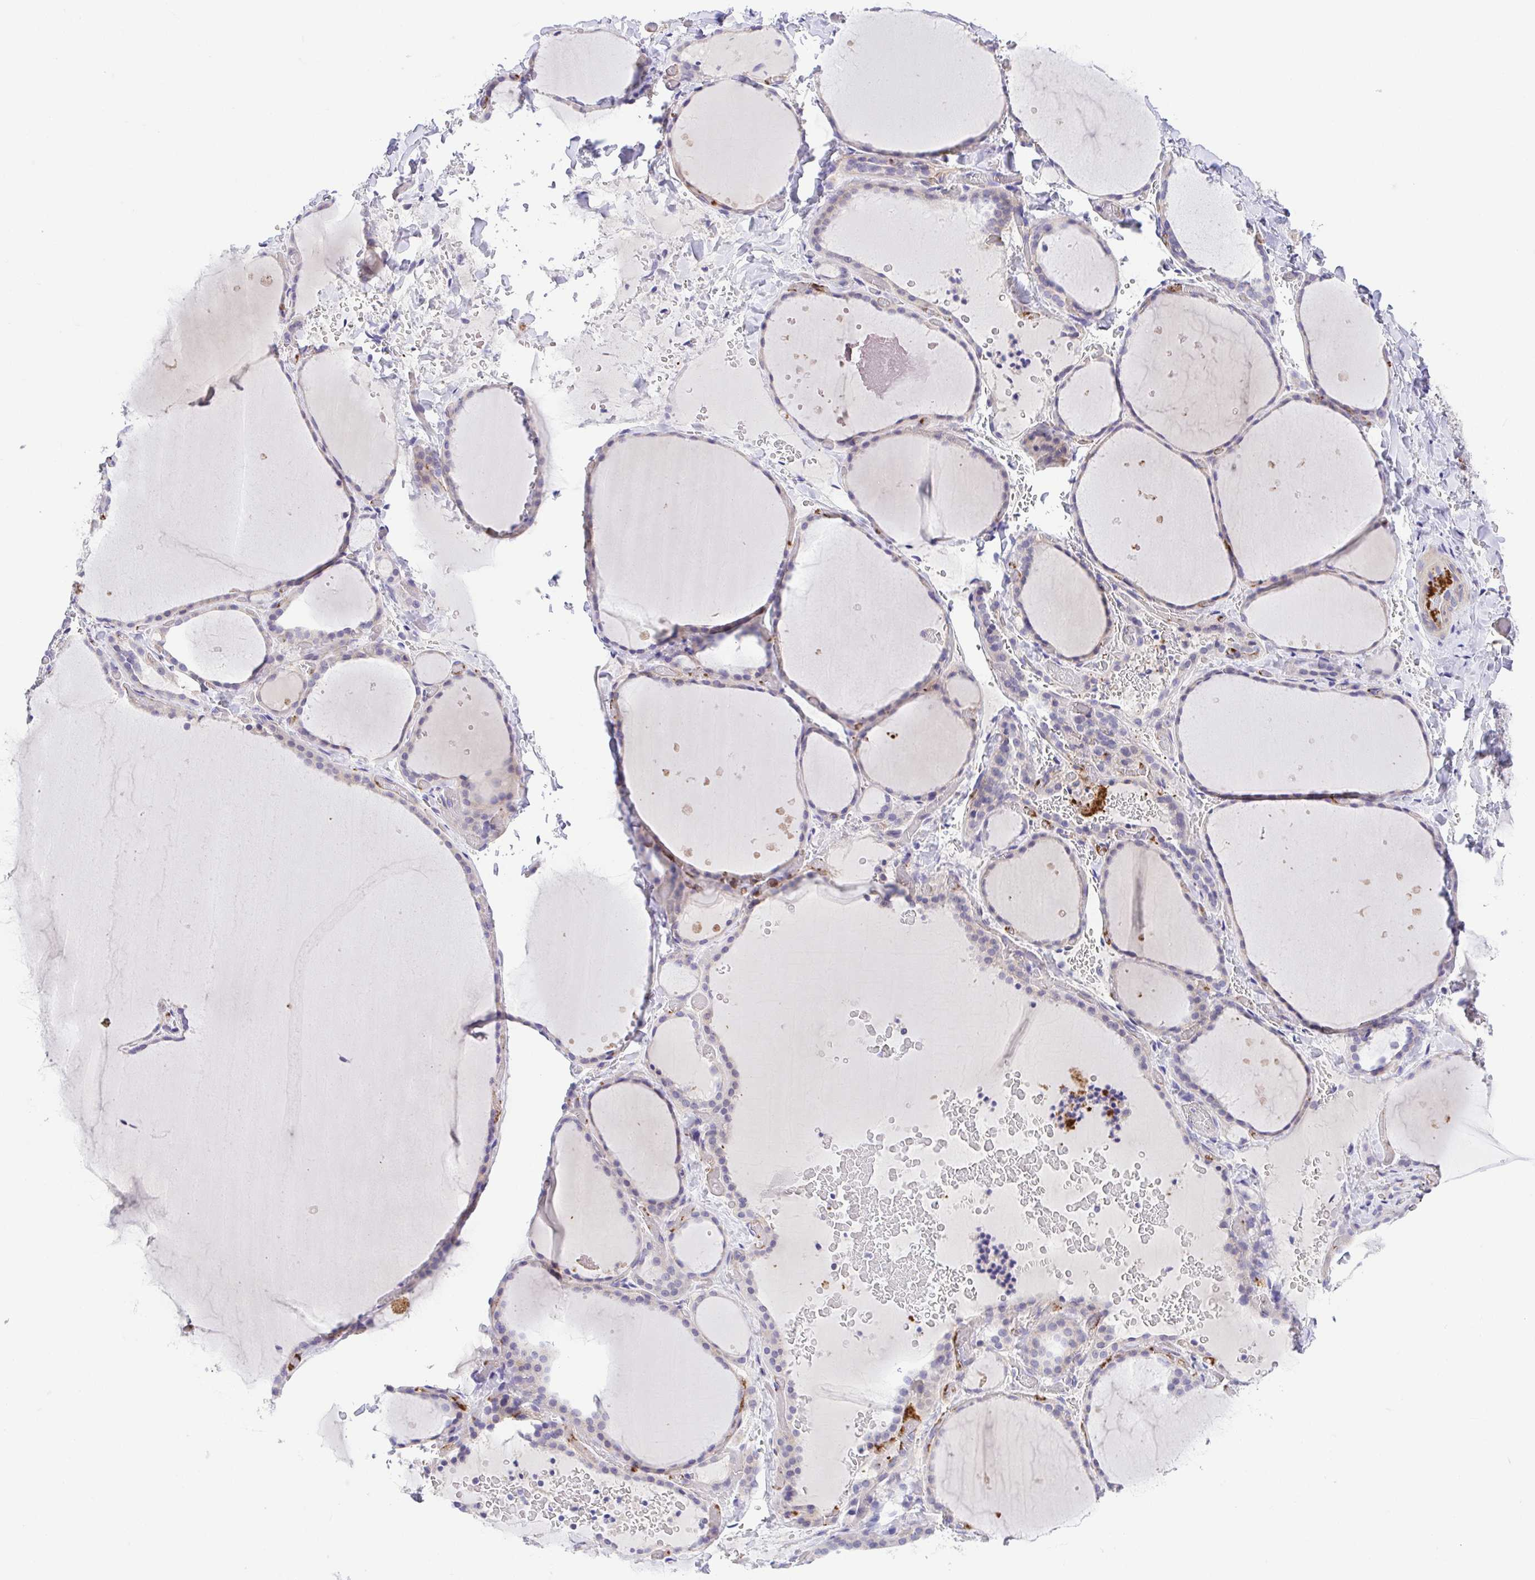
{"staining": {"intensity": "negative", "quantity": "none", "location": "none"}, "tissue": "thyroid gland", "cell_type": "Glandular cells", "image_type": "normal", "snomed": [{"axis": "morphology", "description": "Normal tissue, NOS"}, {"axis": "topography", "description": "Thyroid gland"}], "caption": "The immunohistochemistry histopathology image has no significant staining in glandular cells of thyroid gland. (Brightfield microscopy of DAB (3,3'-diaminobenzidine) immunohistochemistry at high magnification).", "gene": "PRR14L", "patient": {"sex": "female", "age": 36}}